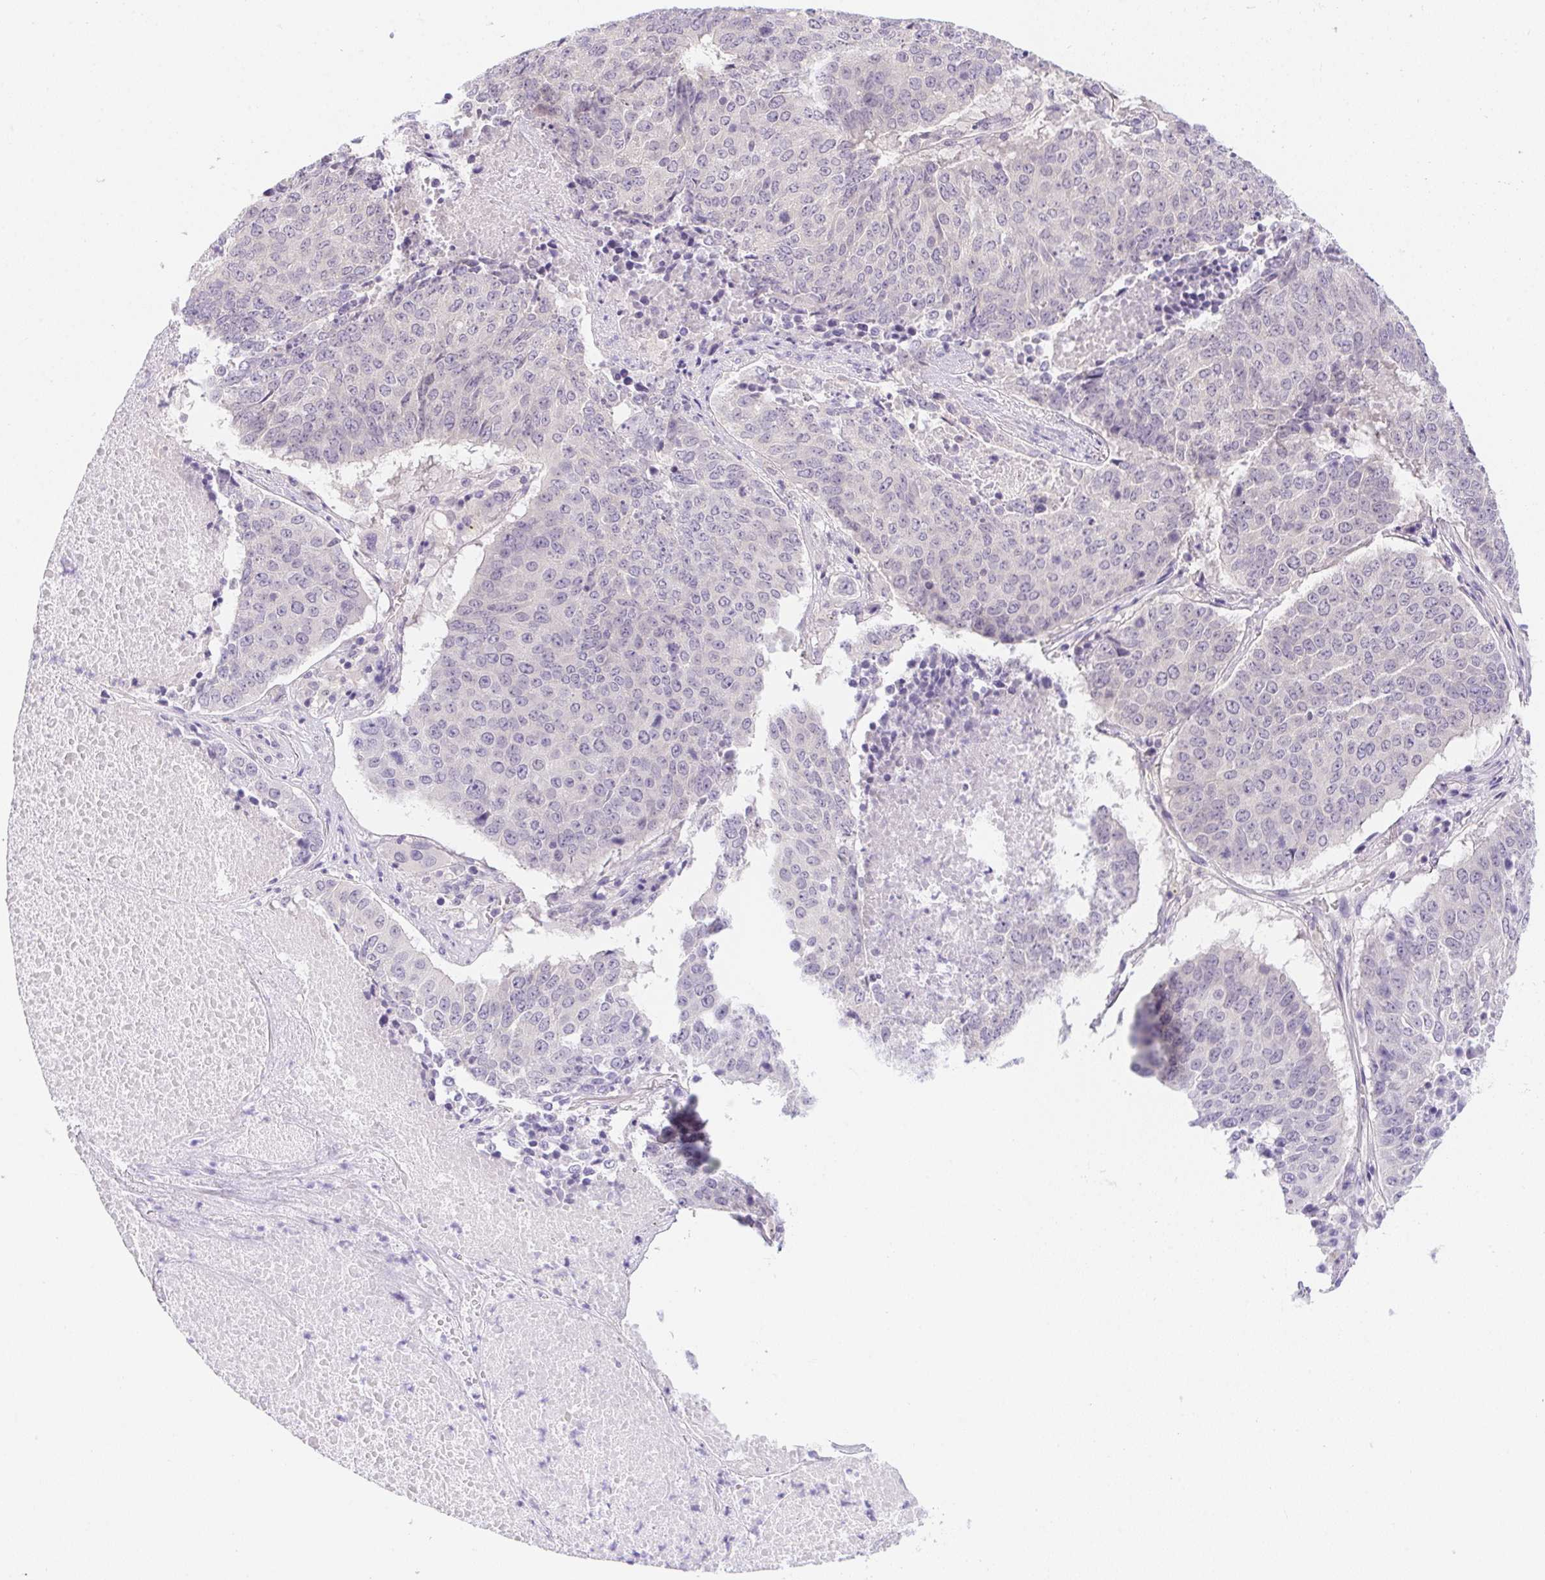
{"staining": {"intensity": "negative", "quantity": "none", "location": "none"}, "tissue": "lung cancer", "cell_type": "Tumor cells", "image_type": "cancer", "snomed": [{"axis": "morphology", "description": "Normal tissue, NOS"}, {"axis": "morphology", "description": "Squamous cell carcinoma, NOS"}, {"axis": "topography", "description": "Bronchus"}, {"axis": "topography", "description": "Lung"}], "caption": "Immunohistochemistry image of human squamous cell carcinoma (lung) stained for a protein (brown), which demonstrates no staining in tumor cells. The staining is performed using DAB brown chromogen with nuclei counter-stained in using hematoxylin.", "gene": "PRKAA1", "patient": {"sex": "male", "age": 64}}